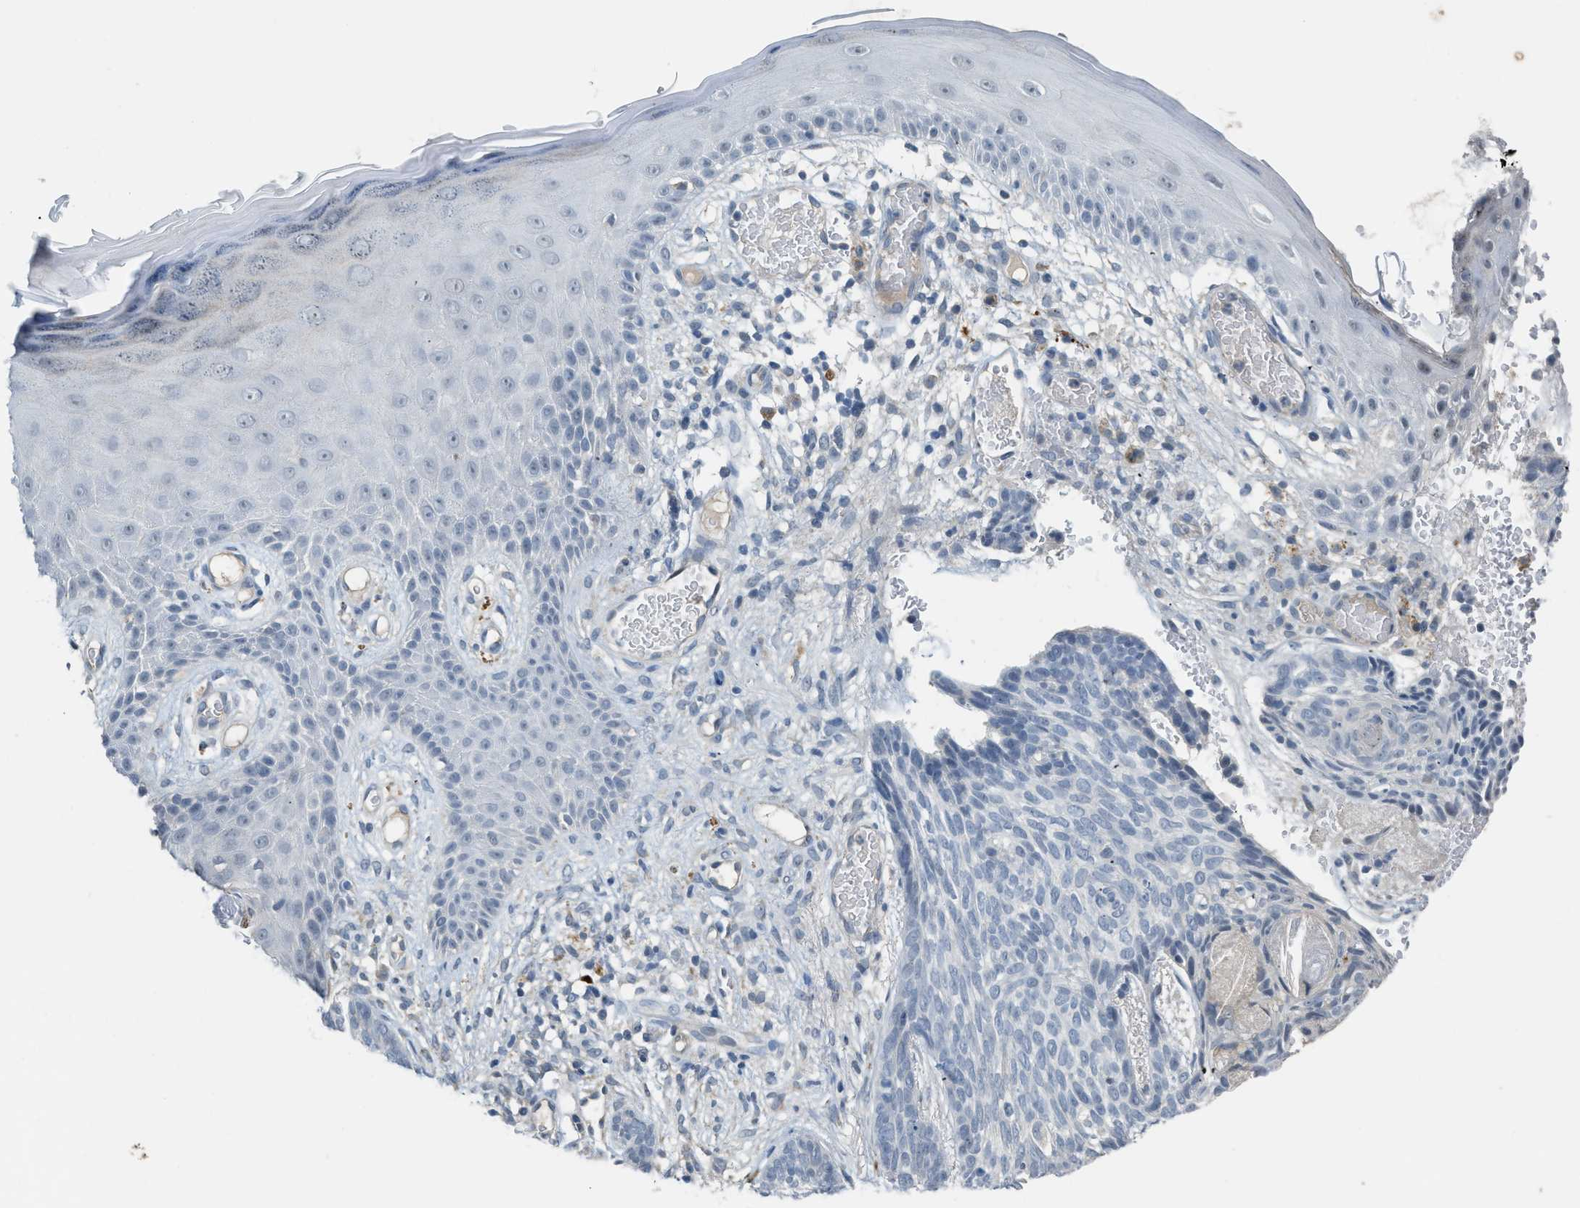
{"staining": {"intensity": "negative", "quantity": "none", "location": "none"}, "tissue": "skin cancer", "cell_type": "Tumor cells", "image_type": "cancer", "snomed": [{"axis": "morphology", "description": "Basal cell carcinoma"}, {"axis": "topography", "description": "Skin"}], "caption": "Immunohistochemistry (IHC) of skin basal cell carcinoma shows no expression in tumor cells.", "gene": "TMEM154", "patient": {"sex": "female", "age": 59}}